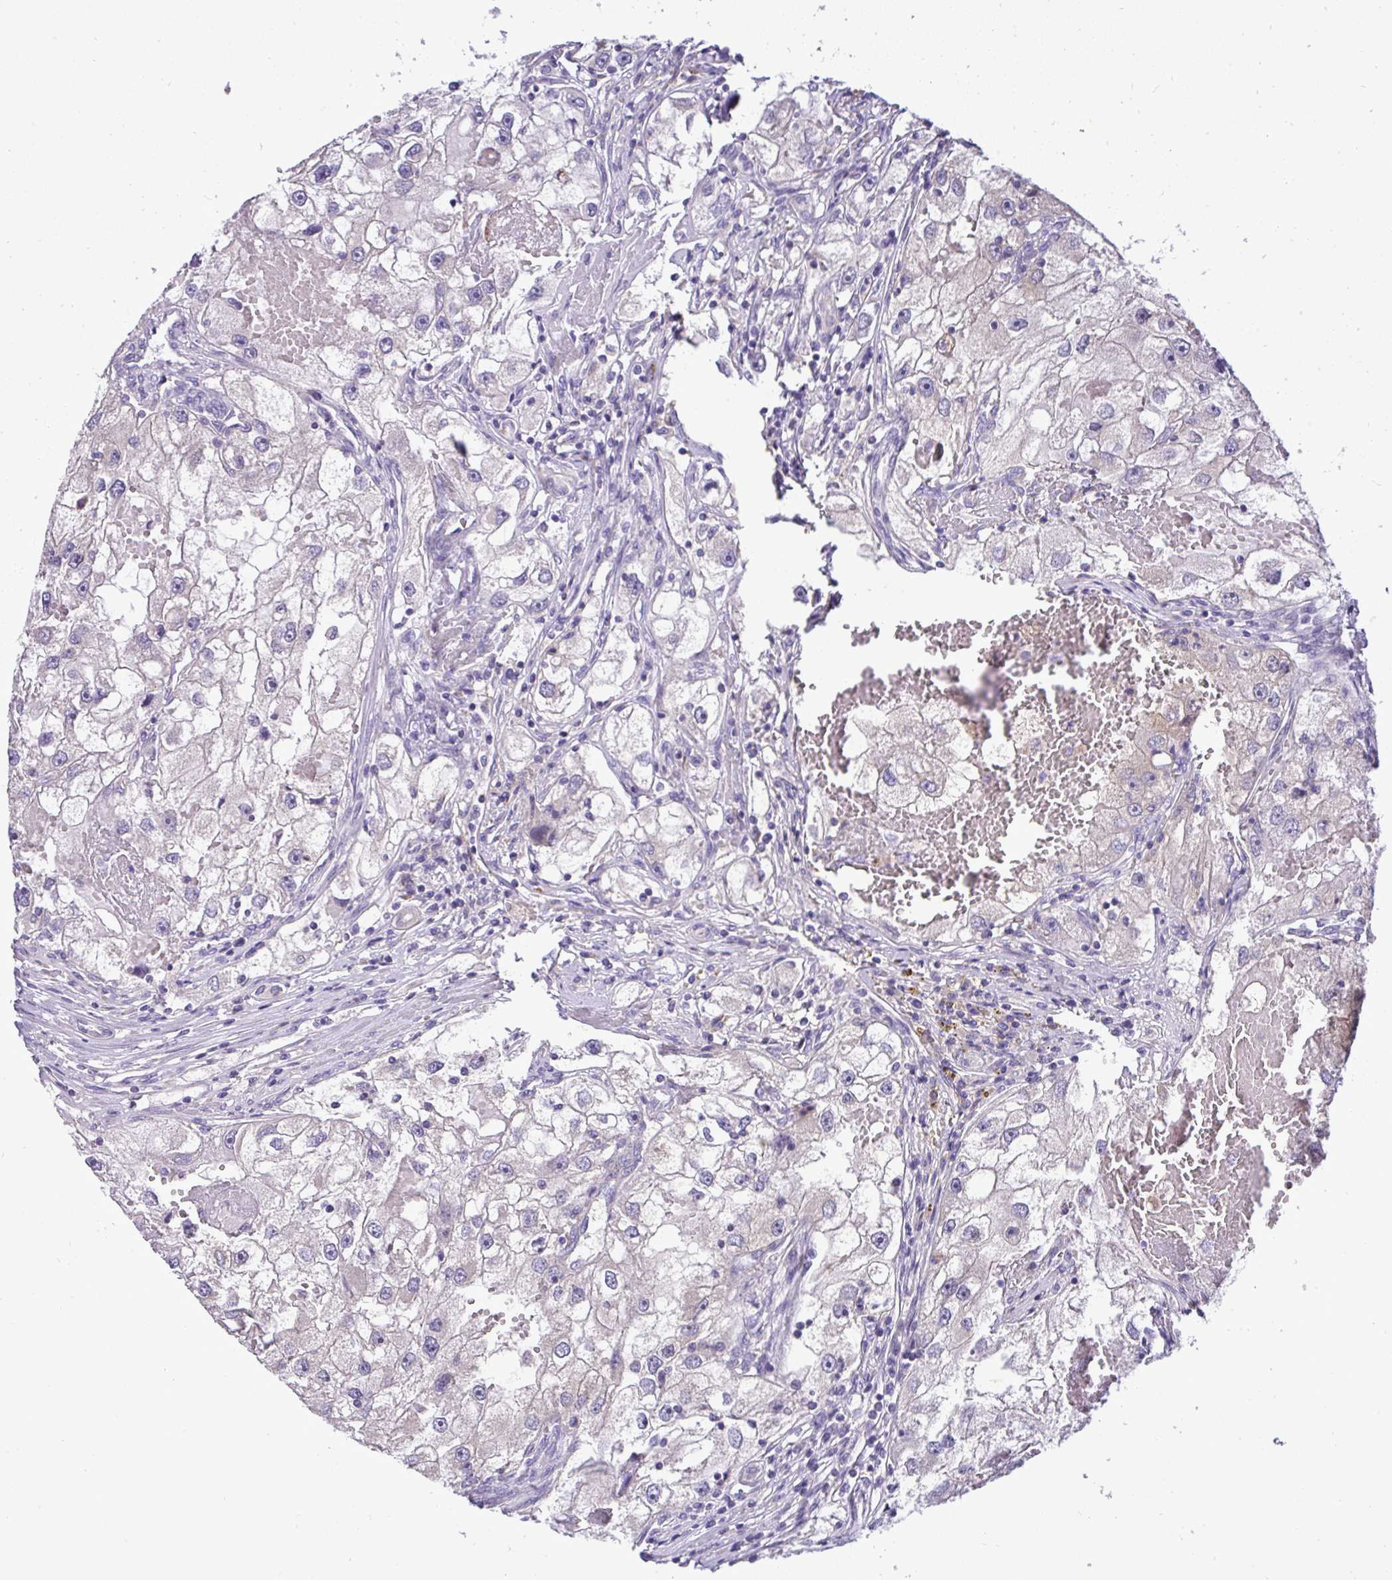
{"staining": {"intensity": "negative", "quantity": "none", "location": "none"}, "tissue": "renal cancer", "cell_type": "Tumor cells", "image_type": "cancer", "snomed": [{"axis": "morphology", "description": "Adenocarcinoma, NOS"}, {"axis": "topography", "description": "Kidney"}], "caption": "A histopathology image of adenocarcinoma (renal) stained for a protein shows no brown staining in tumor cells.", "gene": "ST8SIA2", "patient": {"sex": "male", "age": 63}}